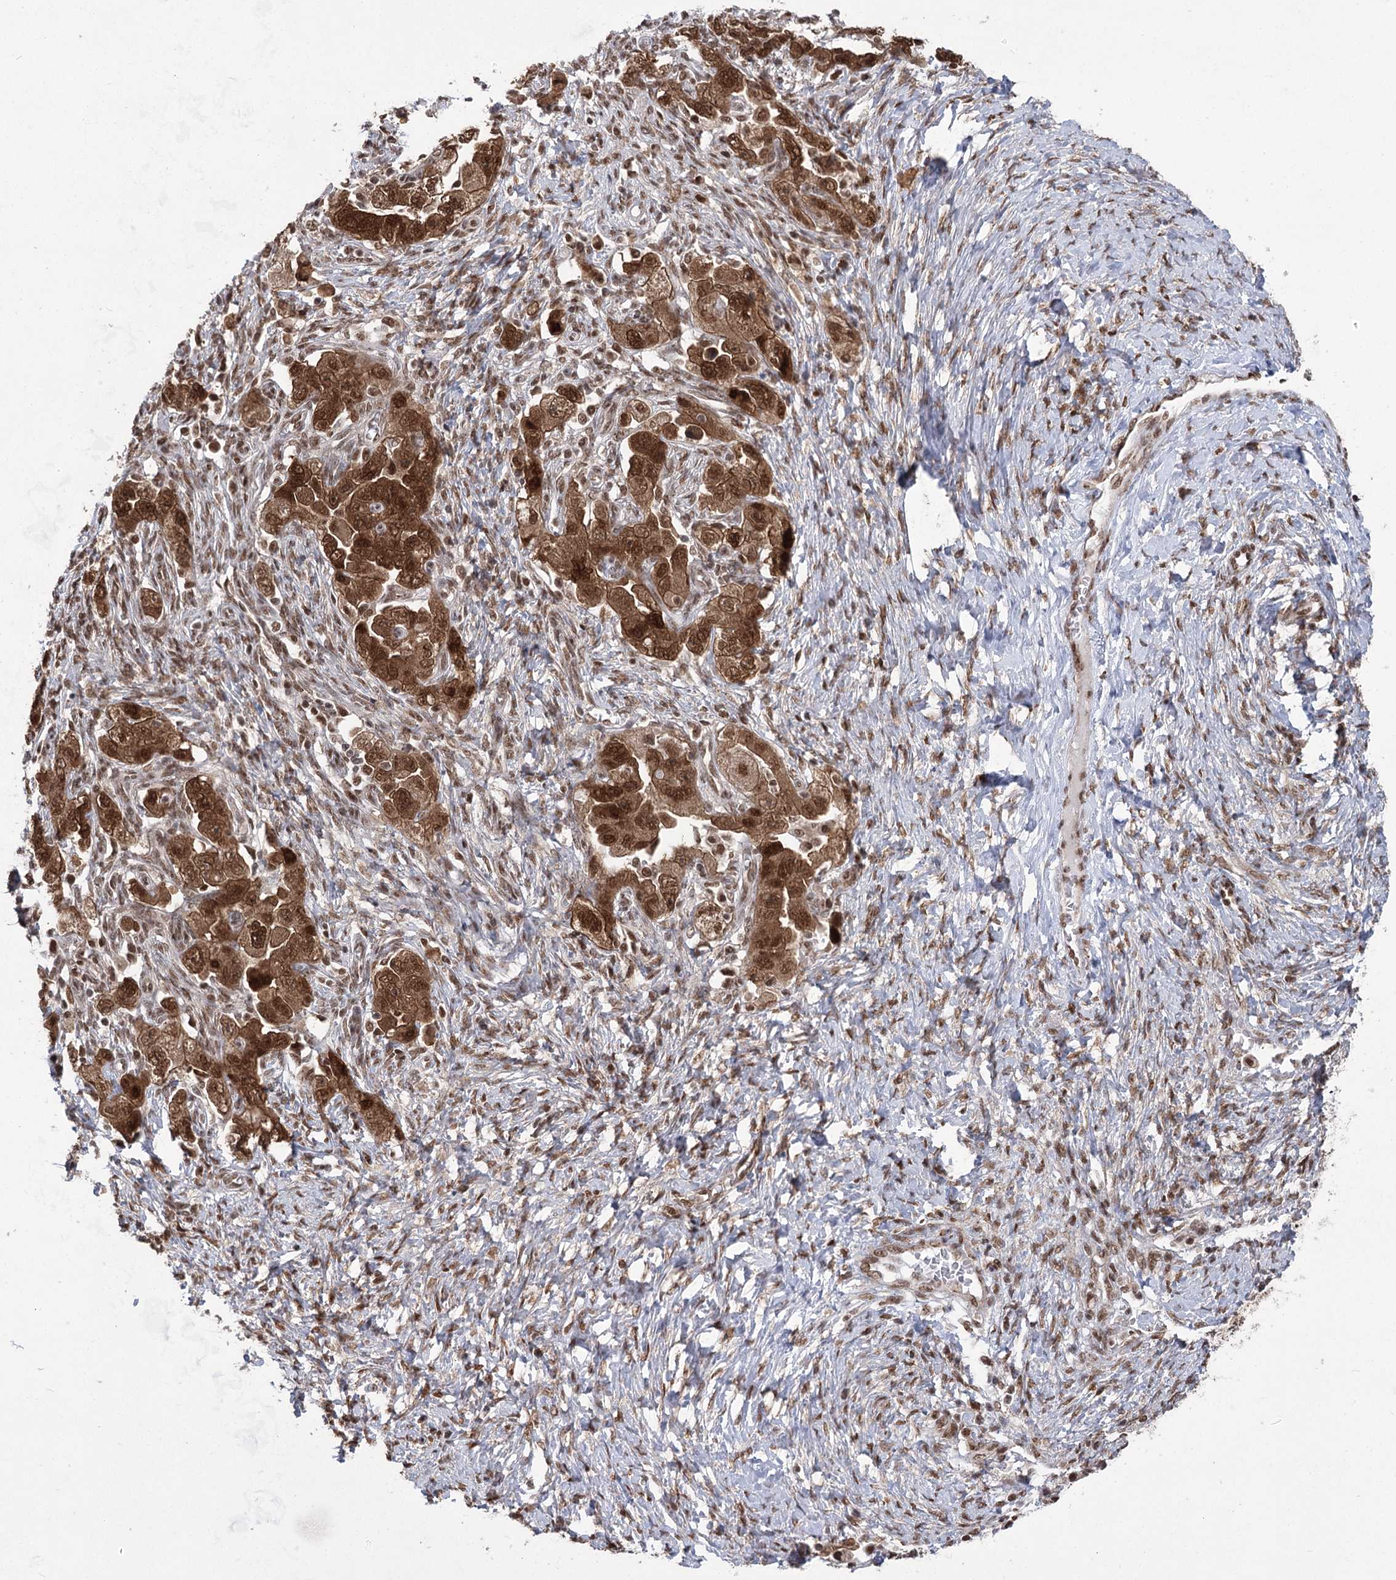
{"staining": {"intensity": "strong", "quantity": ">75%", "location": "cytoplasmic/membranous,nuclear"}, "tissue": "ovarian cancer", "cell_type": "Tumor cells", "image_type": "cancer", "snomed": [{"axis": "morphology", "description": "Carcinoma, NOS"}, {"axis": "morphology", "description": "Cystadenocarcinoma, serous, NOS"}, {"axis": "topography", "description": "Ovary"}], "caption": "Immunohistochemical staining of human ovarian cancer (carcinoma) exhibits high levels of strong cytoplasmic/membranous and nuclear protein expression in approximately >75% of tumor cells.", "gene": "ZCCHC8", "patient": {"sex": "female", "age": 69}}